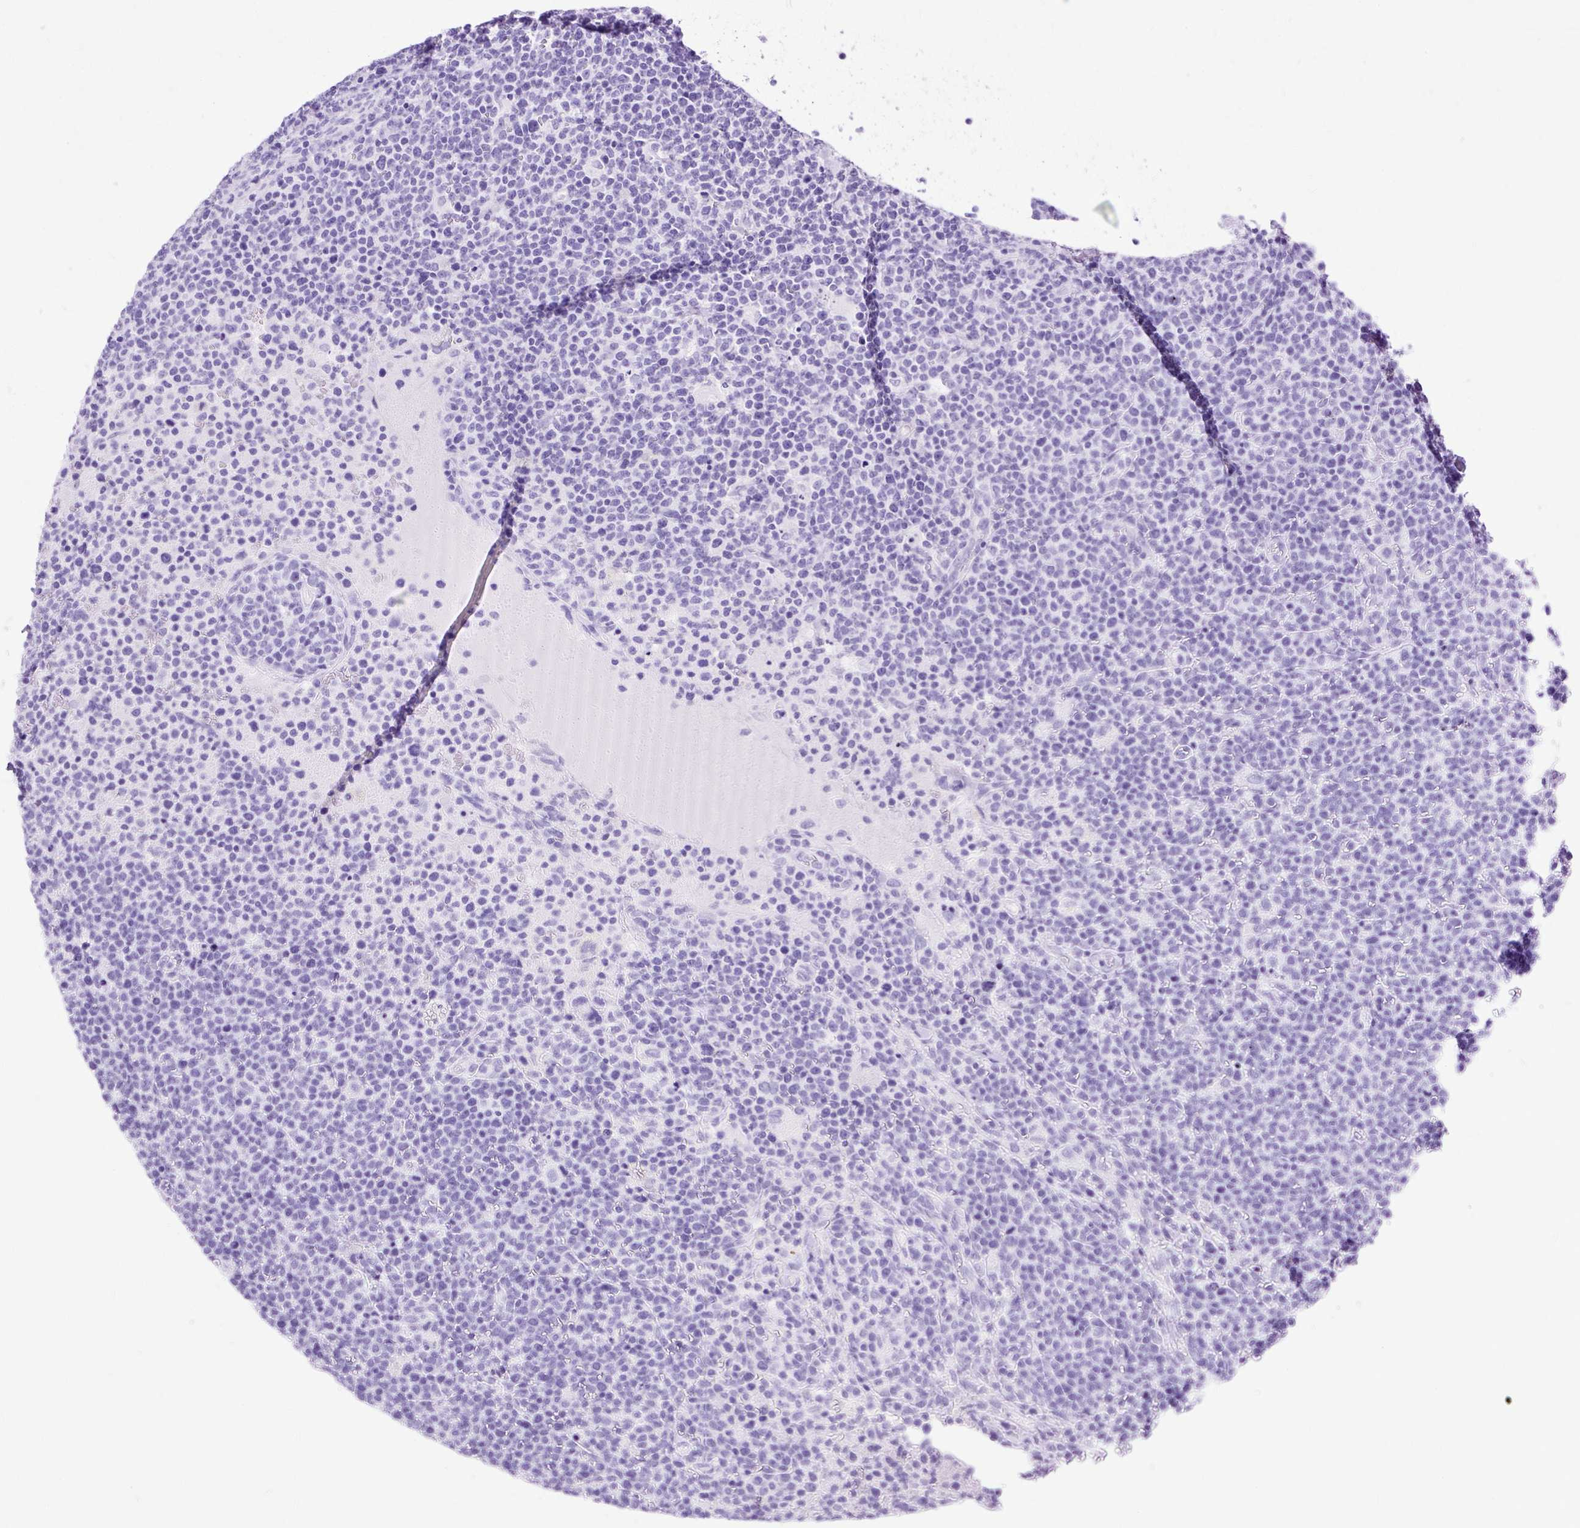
{"staining": {"intensity": "negative", "quantity": "none", "location": "none"}, "tissue": "lymphoma", "cell_type": "Tumor cells", "image_type": "cancer", "snomed": [{"axis": "morphology", "description": "Malignant lymphoma, non-Hodgkin's type, High grade"}, {"axis": "topography", "description": "Lymph node"}], "caption": "An IHC photomicrograph of malignant lymphoma, non-Hodgkin's type (high-grade) is shown. There is no staining in tumor cells of malignant lymphoma, non-Hodgkin's type (high-grade).", "gene": "SLC8A2", "patient": {"sex": "male", "age": 61}}